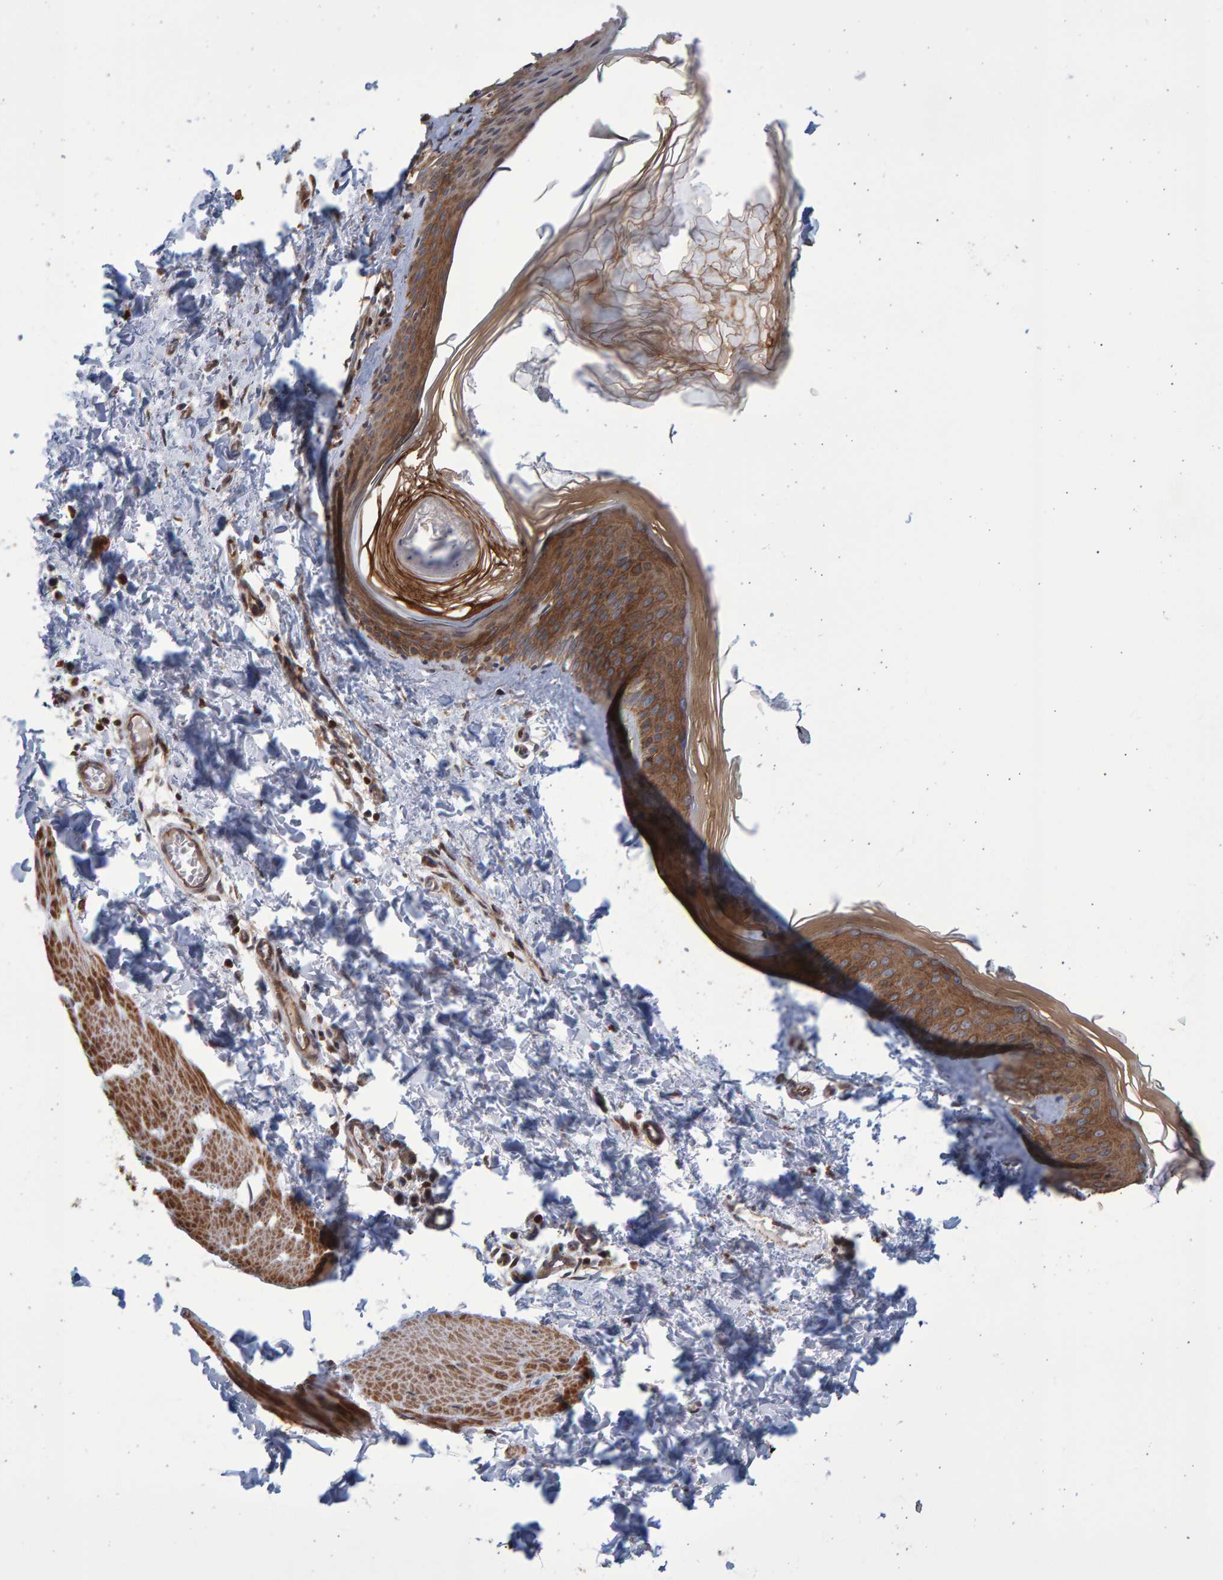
{"staining": {"intensity": "moderate", "quantity": ">75%", "location": "cytoplasmic/membranous"}, "tissue": "skin", "cell_type": "Fibroblasts", "image_type": "normal", "snomed": [{"axis": "morphology", "description": "Normal tissue, NOS"}, {"axis": "topography", "description": "Skin"}], "caption": "Protein expression analysis of unremarkable human skin reveals moderate cytoplasmic/membranous expression in about >75% of fibroblasts. (brown staining indicates protein expression, while blue staining denotes nuclei).", "gene": "LRBA", "patient": {"sex": "female", "age": 27}}